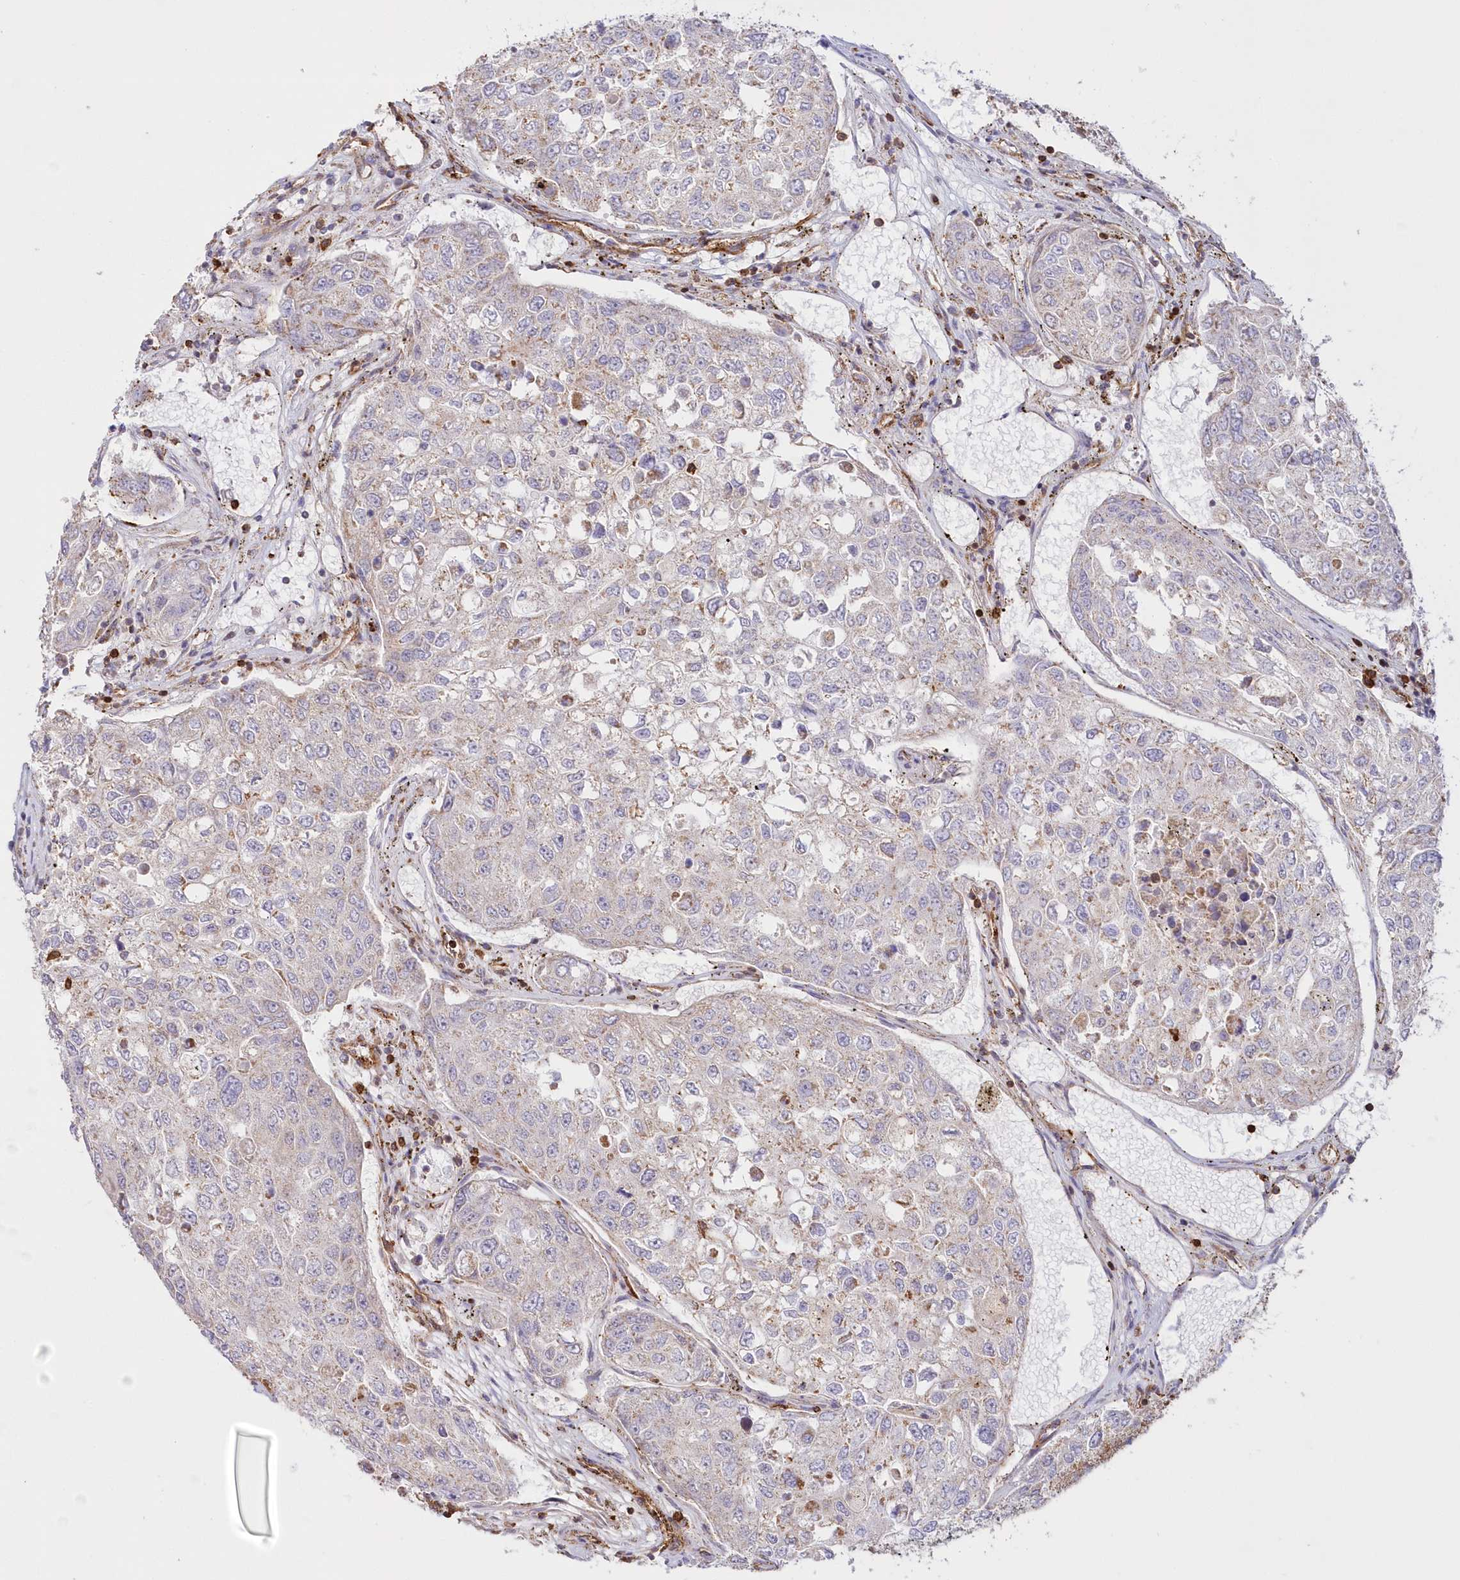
{"staining": {"intensity": "negative", "quantity": "none", "location": "none"}, "tissue": "urothelial cancer", "cell_type": "Tumor cells", "image_type": "cancer", "snomed": [{"axis": "morphology", "description": "Urothelial carcinoma, High grade"}, {"axis": "topography", "description": "Lymph node"}, {"axis": "topography", "description": "Urinary bladder"}], "caption": "DAB (3,3'-diaminobenzidine) immunohistochemical staining of human urothelial cancer displays no significant staining in tumor cells. Brightfield microscopy of immunohistochemistry stained with DAB (3,3'-diaminobenzidine) (brown) and hematoxylin (blue), captured at high magnification.", "gene": "AFAP1L2", "patient": {"sex": "male", "age": 51}}